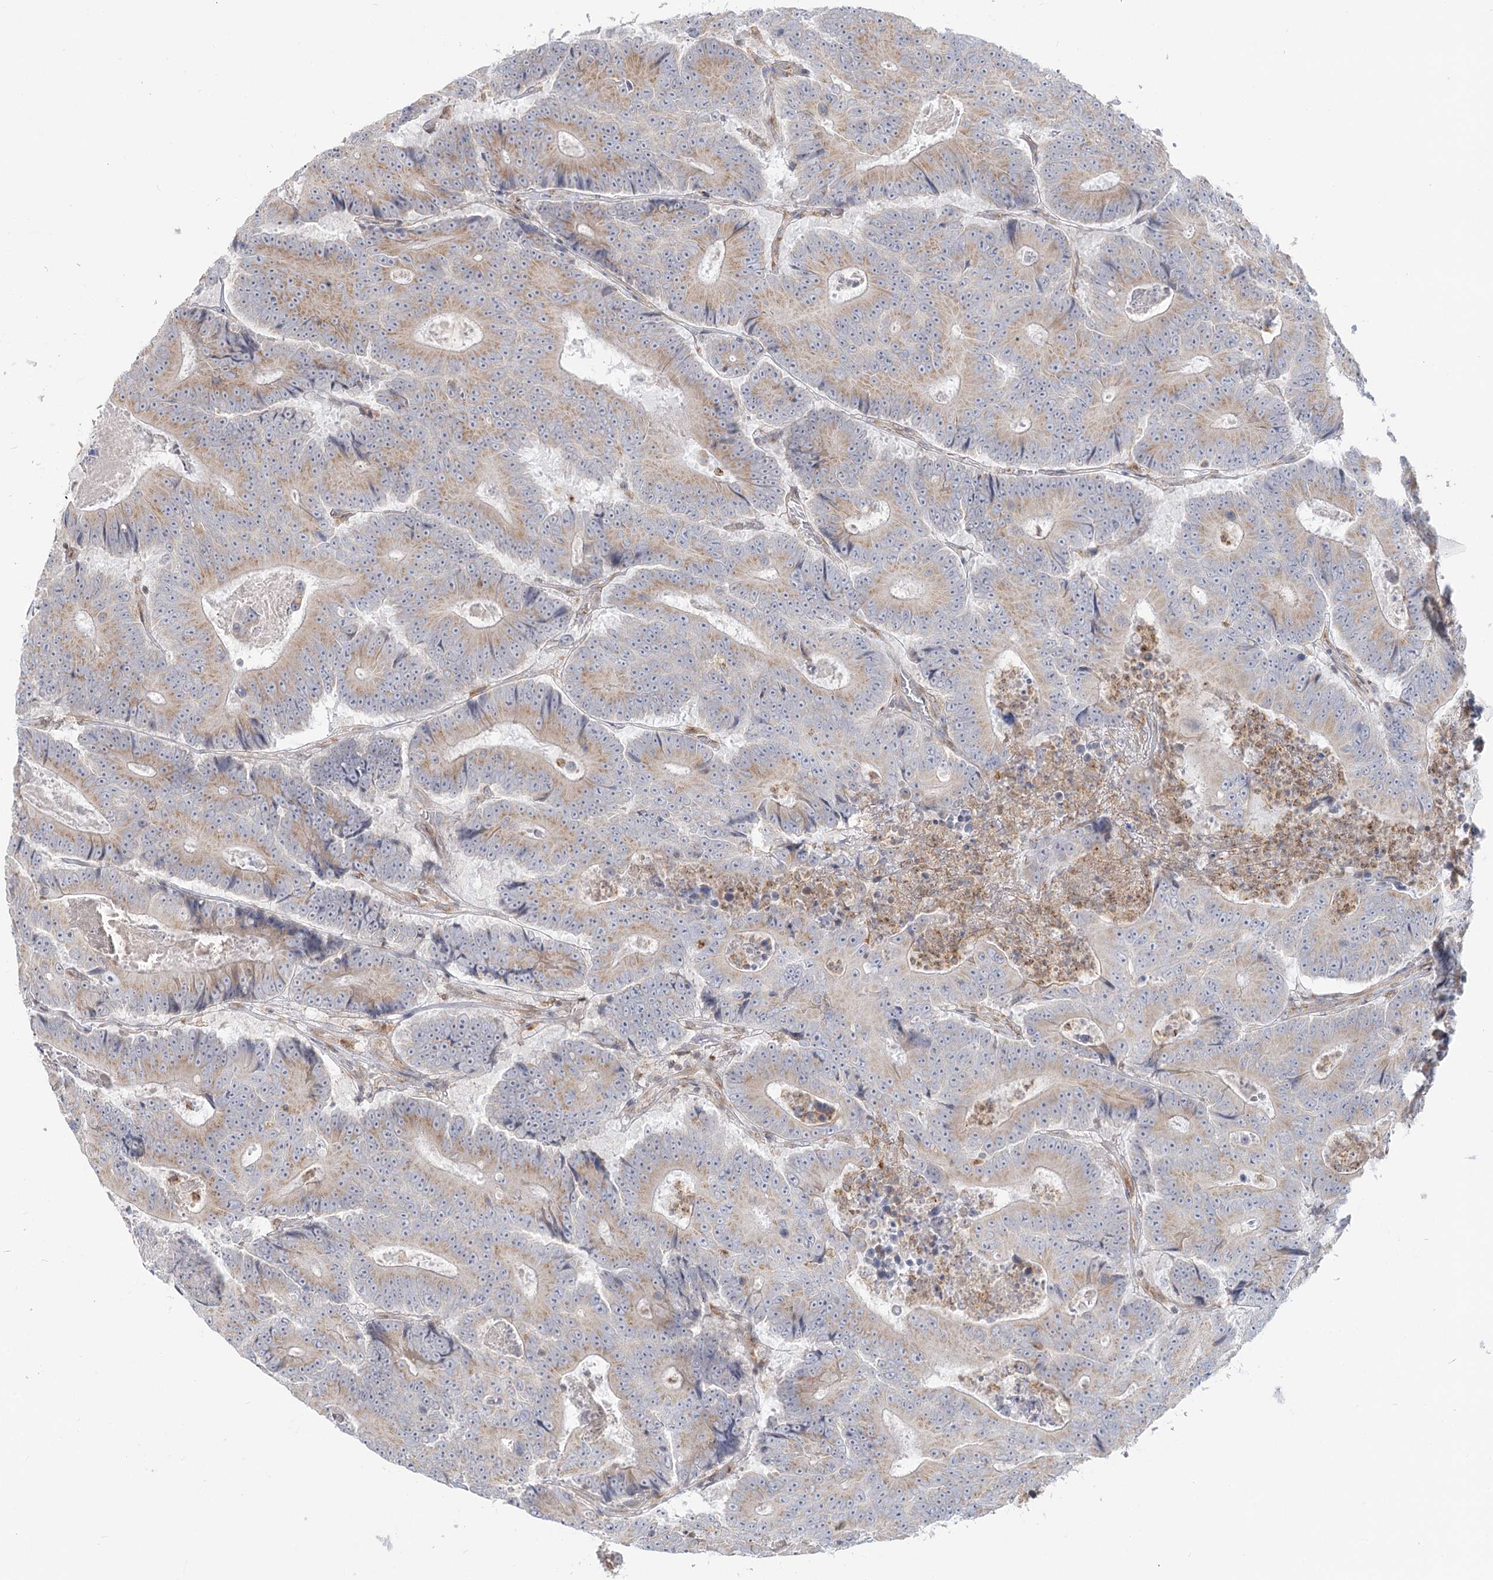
{"staining": {"intensity": "weak", "quantity": ">75%", "location": "cytoplasmic/membranous"}, "tissue": "colorectal cancer", "cell_type": "Tumor cells", "image_type": "cancer", "snomed": [{"axis": "morphology", "description": "Adenocarcinoma, NOS"}, {"axis": "topography", "description": "Colon"}], "caption": "Protein staining of colorectal cancer tissue reveals weak cytoplasmic/membranous expression in about >75% of tumor cells. The staining was performed using DAB to visualize the protein expression in brown, while the nuclei were stained in blue with hematoxylin (Magnification: 20x).", "gene": "MTMR3", "patient": {"sex": "male", "age": 83}}